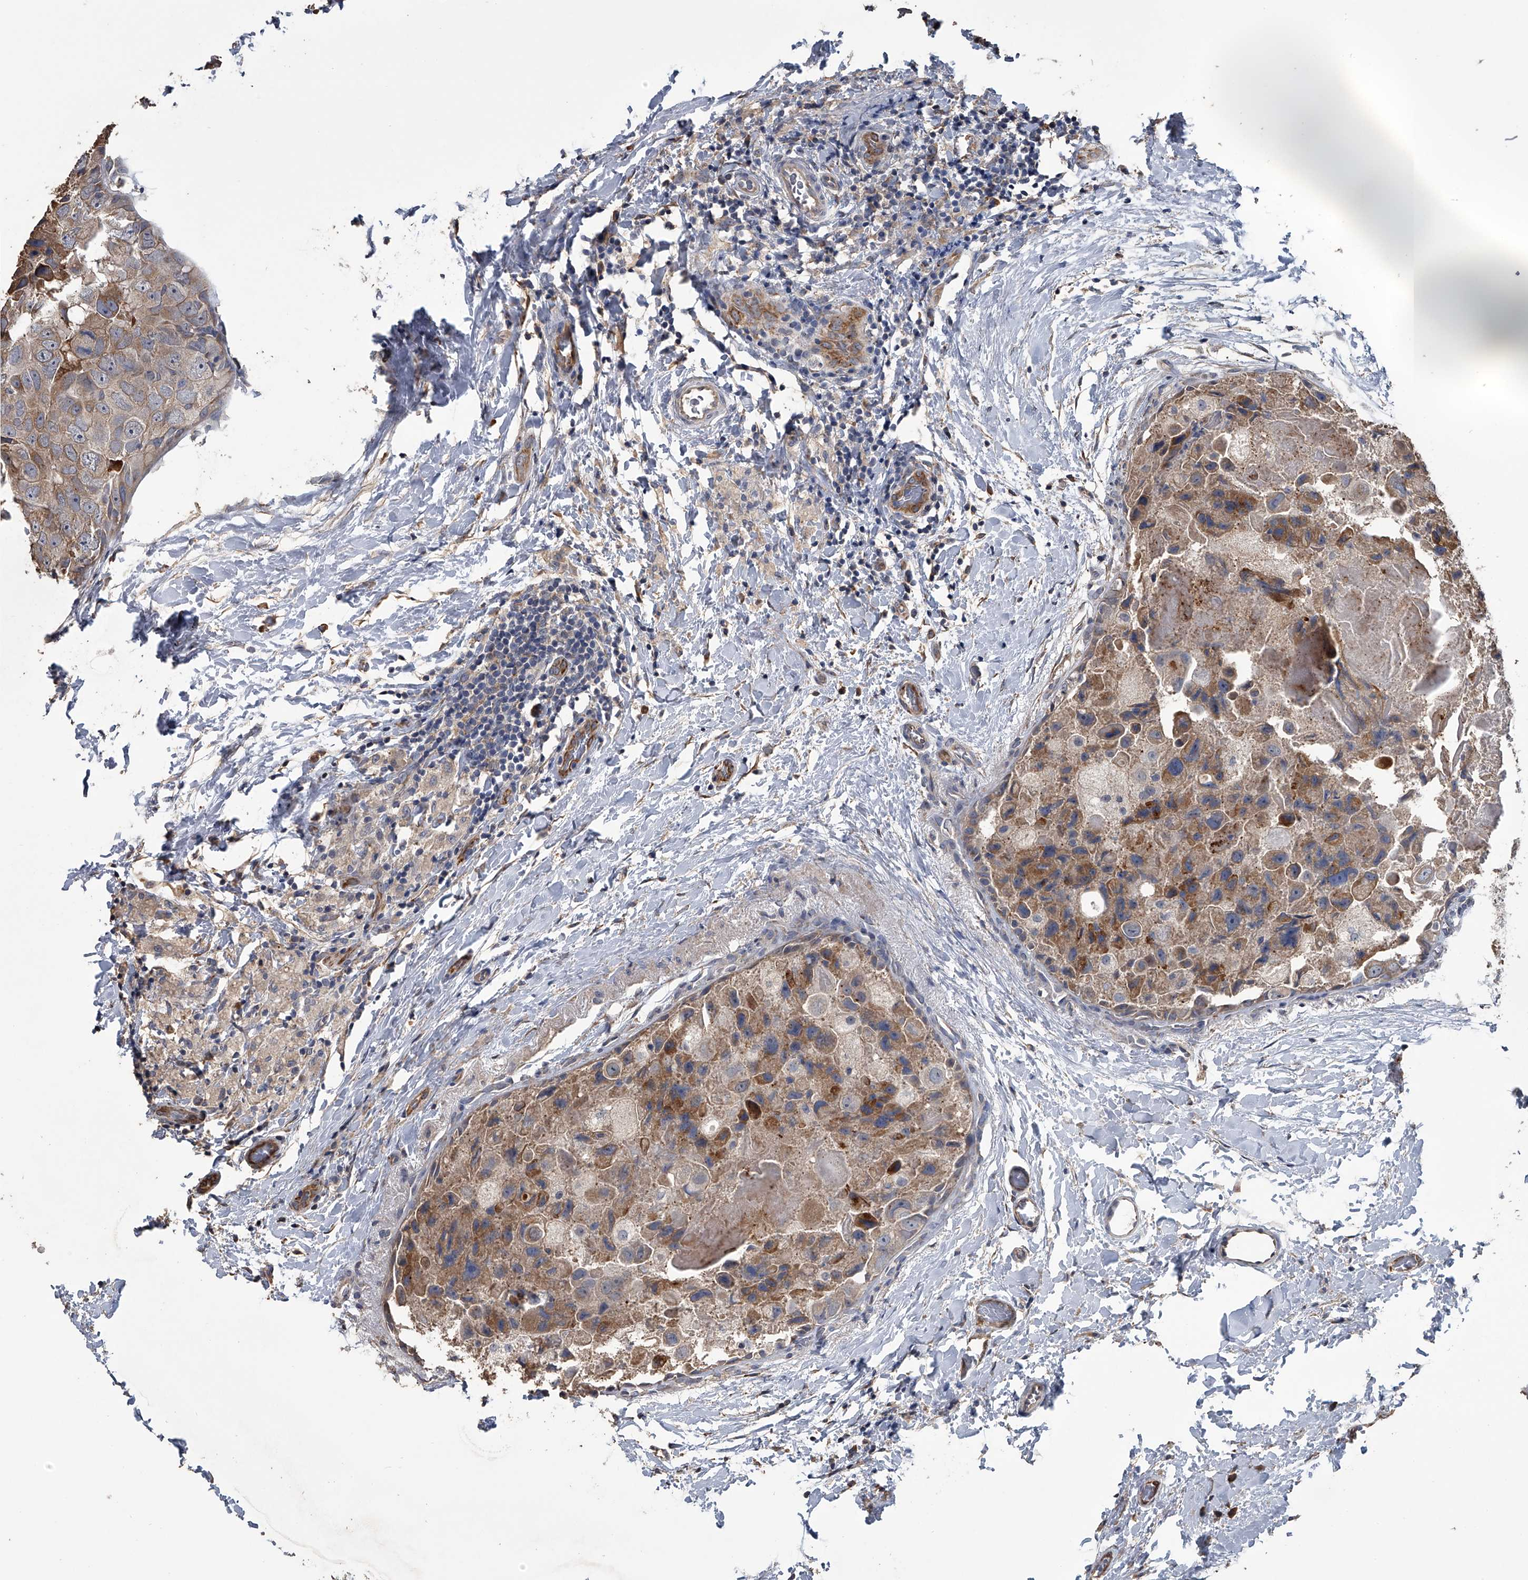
{"staining": {"intensity": "weak", "quantity": ">75%", "location": "cytoplasmic/membranous"}, "tissue": "breast cancer", "cell_type": "Tumor cells", "image_type": "cancer", "snomed": [{"axis": "morphology", "description": "Duct carcinoma"}, {"axis": "topography", "description": "Breast"}], "caption": "The histopathology image reveals staining of breast intraductal carcinoma, revealing weak cytoplasmic/membranous protein positivity (brown color) within tumor cells.", "gene": "PCLO", "patient": {"sex": "female", "age": 62}}